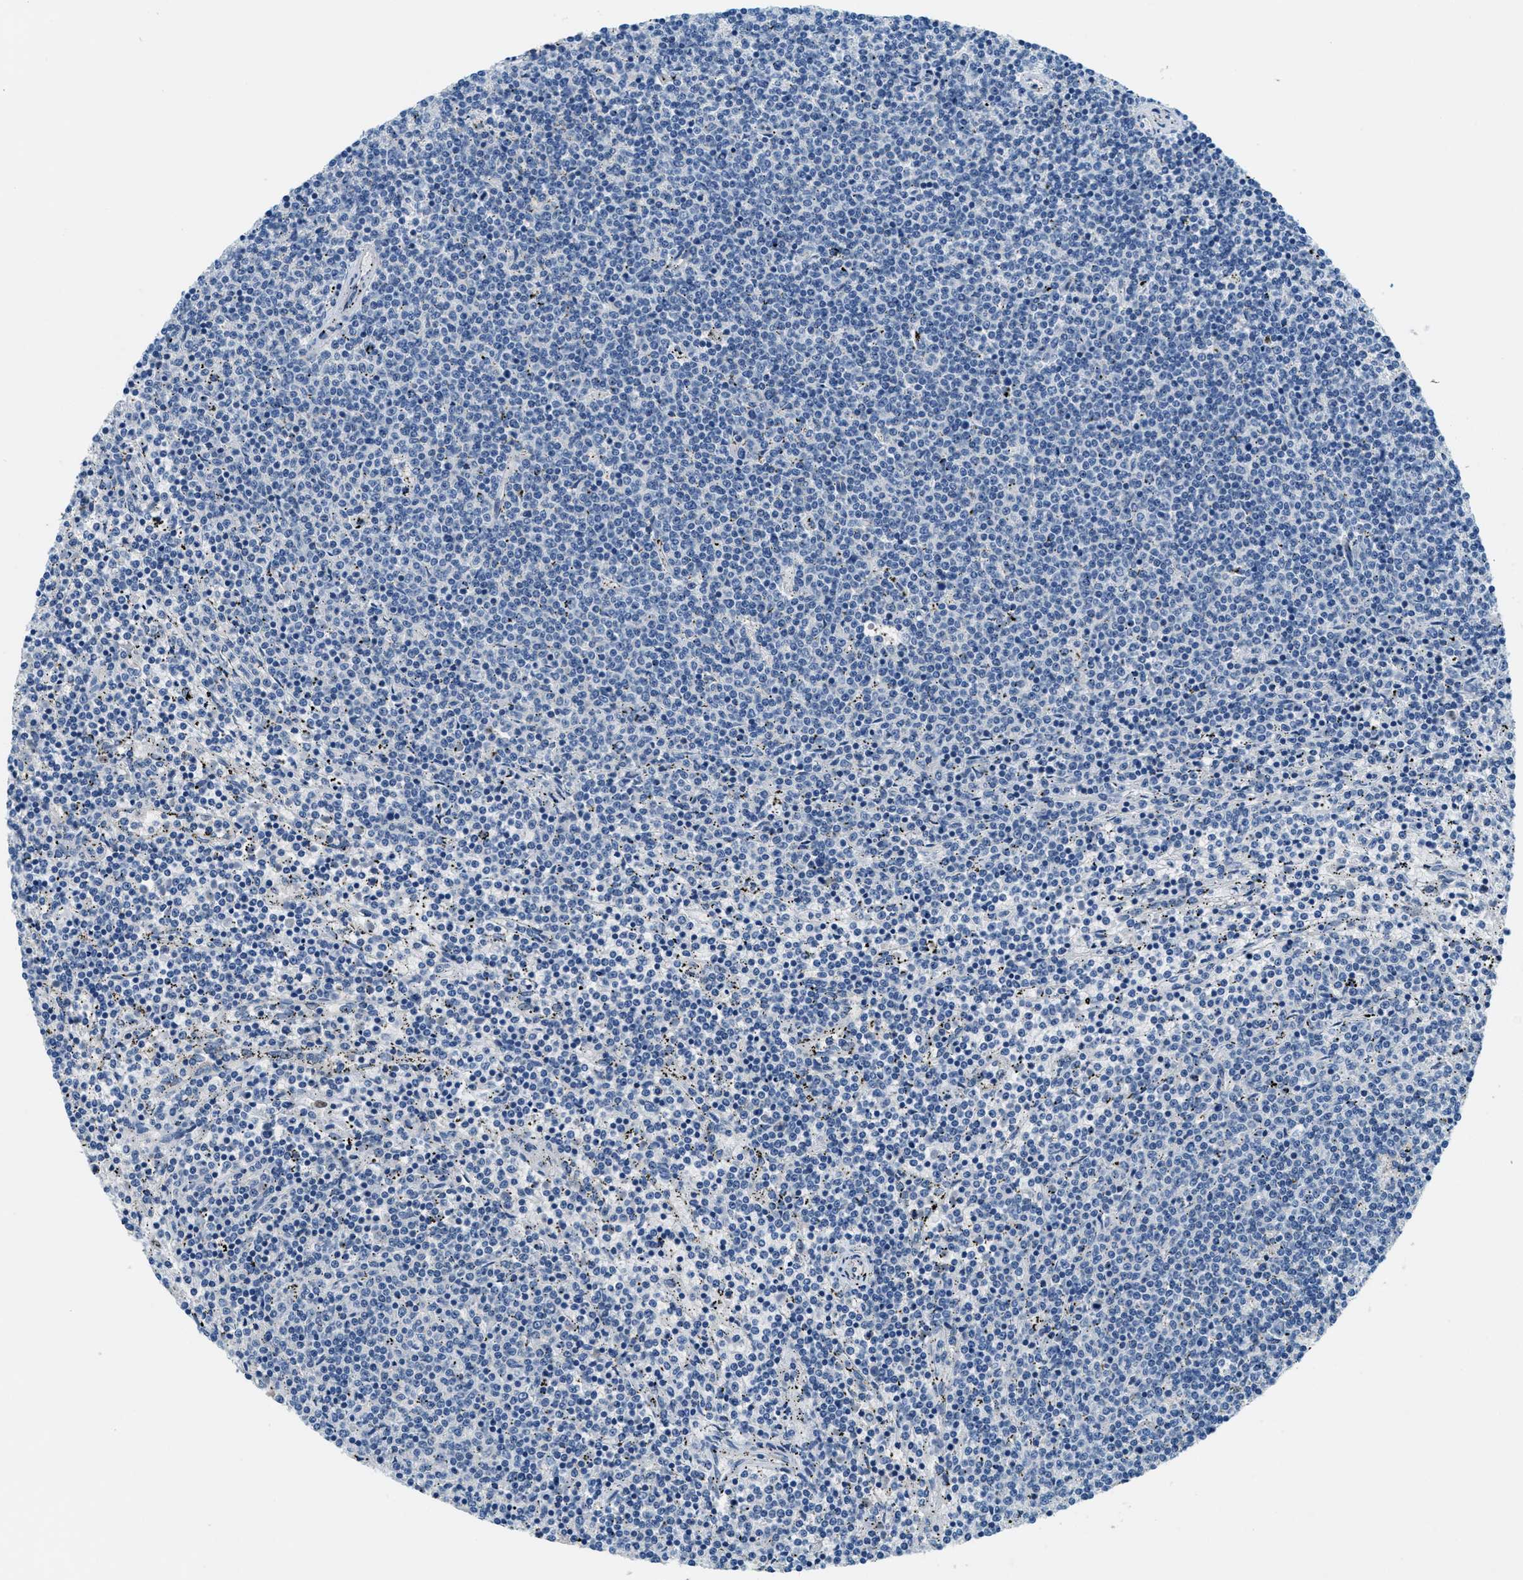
{"staining": {"intensity": "negative", "quantity": "none", "location": "none"}, "tissue": "lymphoma", "cell_type": "Tumor cells", "image_type": "cancer", "snomed": [{"axis": "morphology", "description": "Malignant lymphoma, non-Hodgkin's type, Low grade"}, {"axis": "topography", "description": "Spleen"}], "caption": "Image shows no significant protein positivity in tumor cells of lymphoma.", "gene": "A2M", "patient": {"sex": "female", "age": 50}}